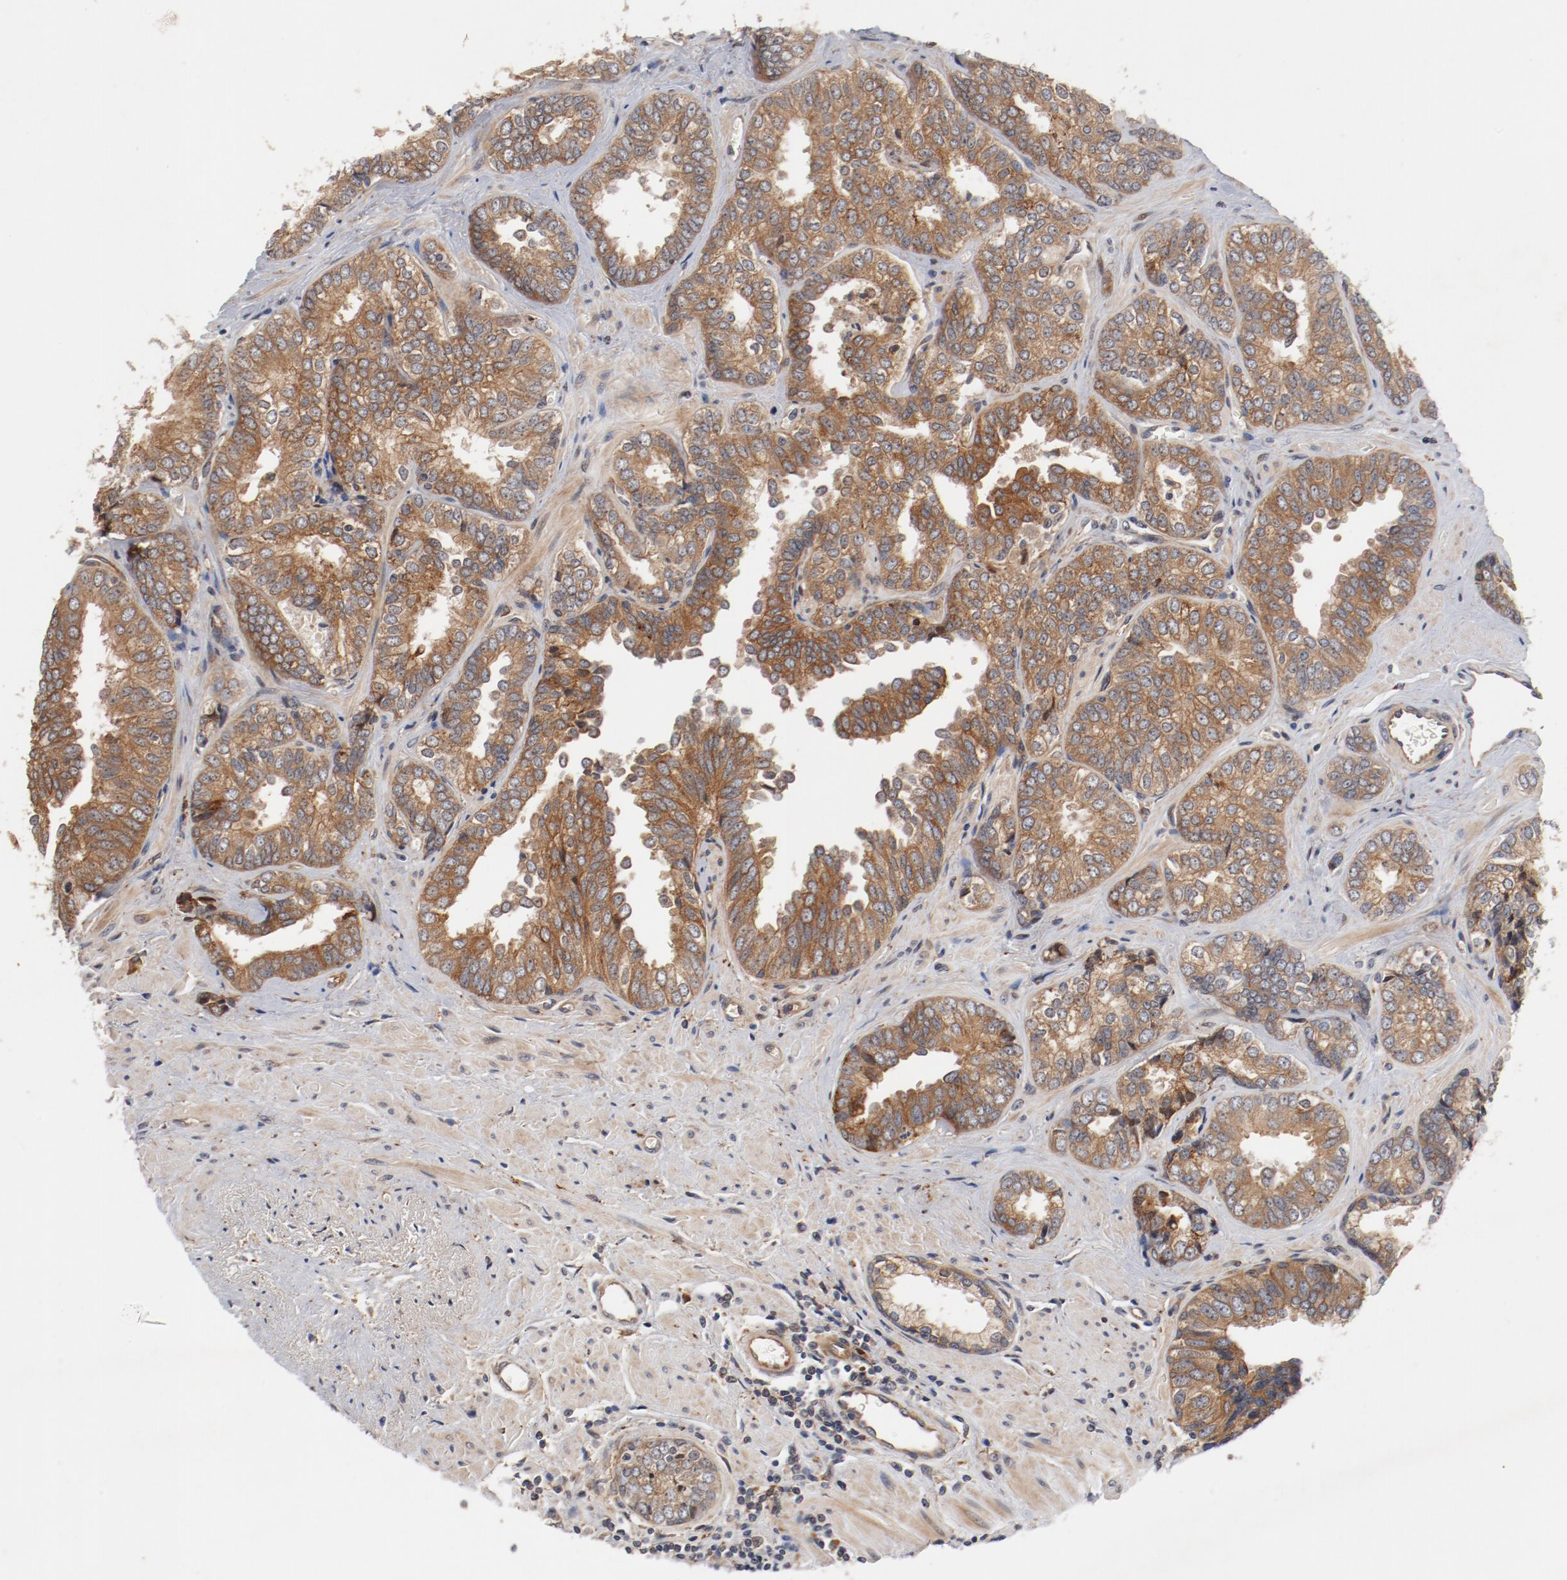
{"staining": {"intensity": "moderate", "quantity": ">75%", "location": "cytoplasmic/membranous"}, "tissue": "prostate cancer", "cell_type": "Tumor cells", "image_type": "cancer", "snomed": [{"axis": "morphology", "description": "Adenocarcinoma, High grade"}, {"axis": "topography", "description": "Prostate"}], "caption": "DAB immunohistochemical staining of human prostate cancer (adenocarcinoma (high-grade)) shows moderate cytoplasmic/membranous protein positivity in about >75% of tumor cells.", "gene": "PITPNM2", "patient": {"sex": "male", "age": 67}}